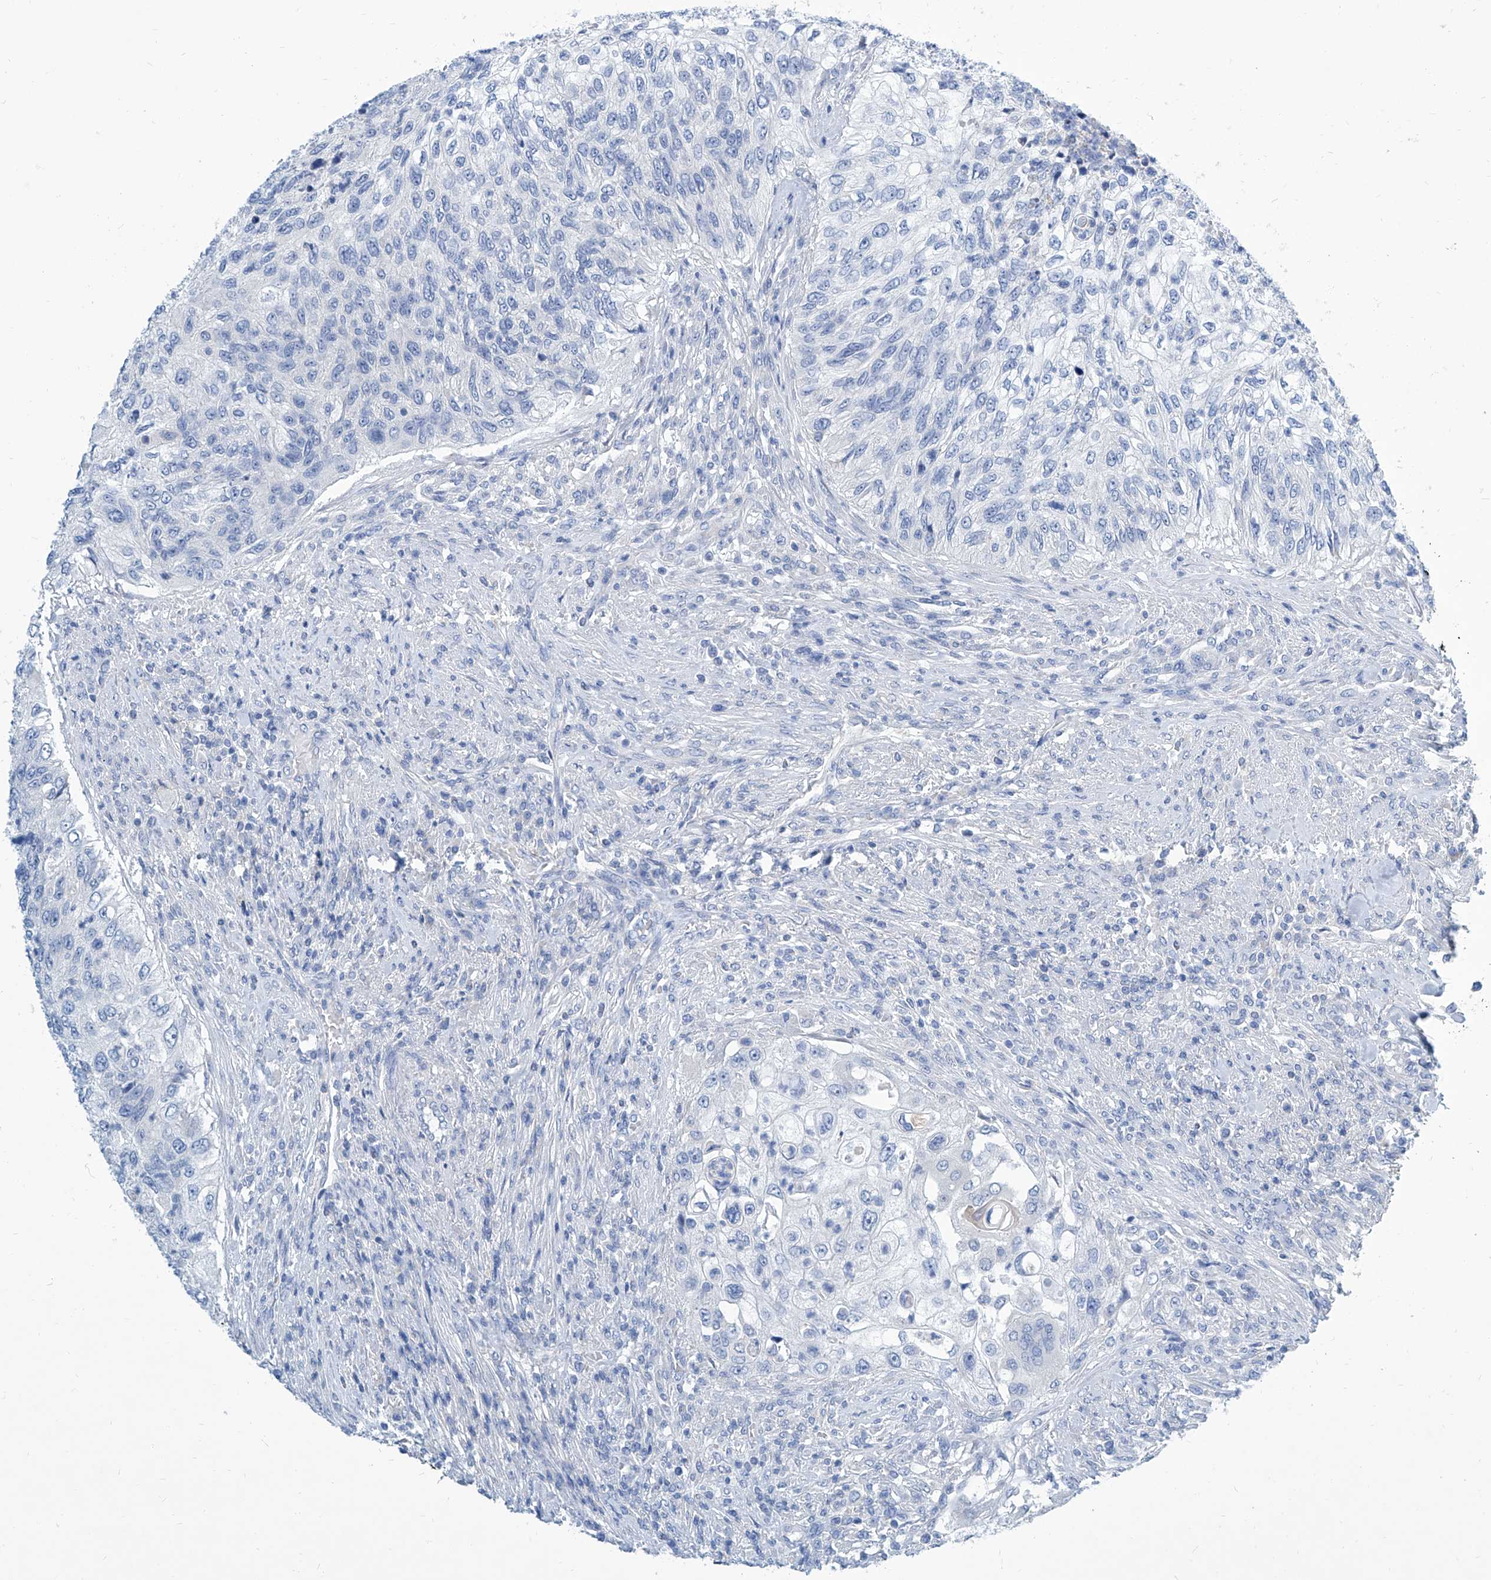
{"staining": {"intensity": "negative", "quantity": "none", "location": "none"}, "tissue": "urothelial cancer", "cell_type": "Tumor cells", "image_type": "cancer", "snomed": [{"axis": "morphology", "description": "Urothelial carcinoma, High grade"}, {"axis": "topography", "description": "Urinary bladder"}], "caption": "Immunohistochemistry (IHC) image of neoplastic tissue: human urothelial cancer stained with DAB demonstrates no significant protein positivity in tumor cells. (DAB immunohistochemistry visualized using brightfield microscopy, high magnification).", "gene": "ZNF519", "patient": {"sex": "female", "age": 60}}